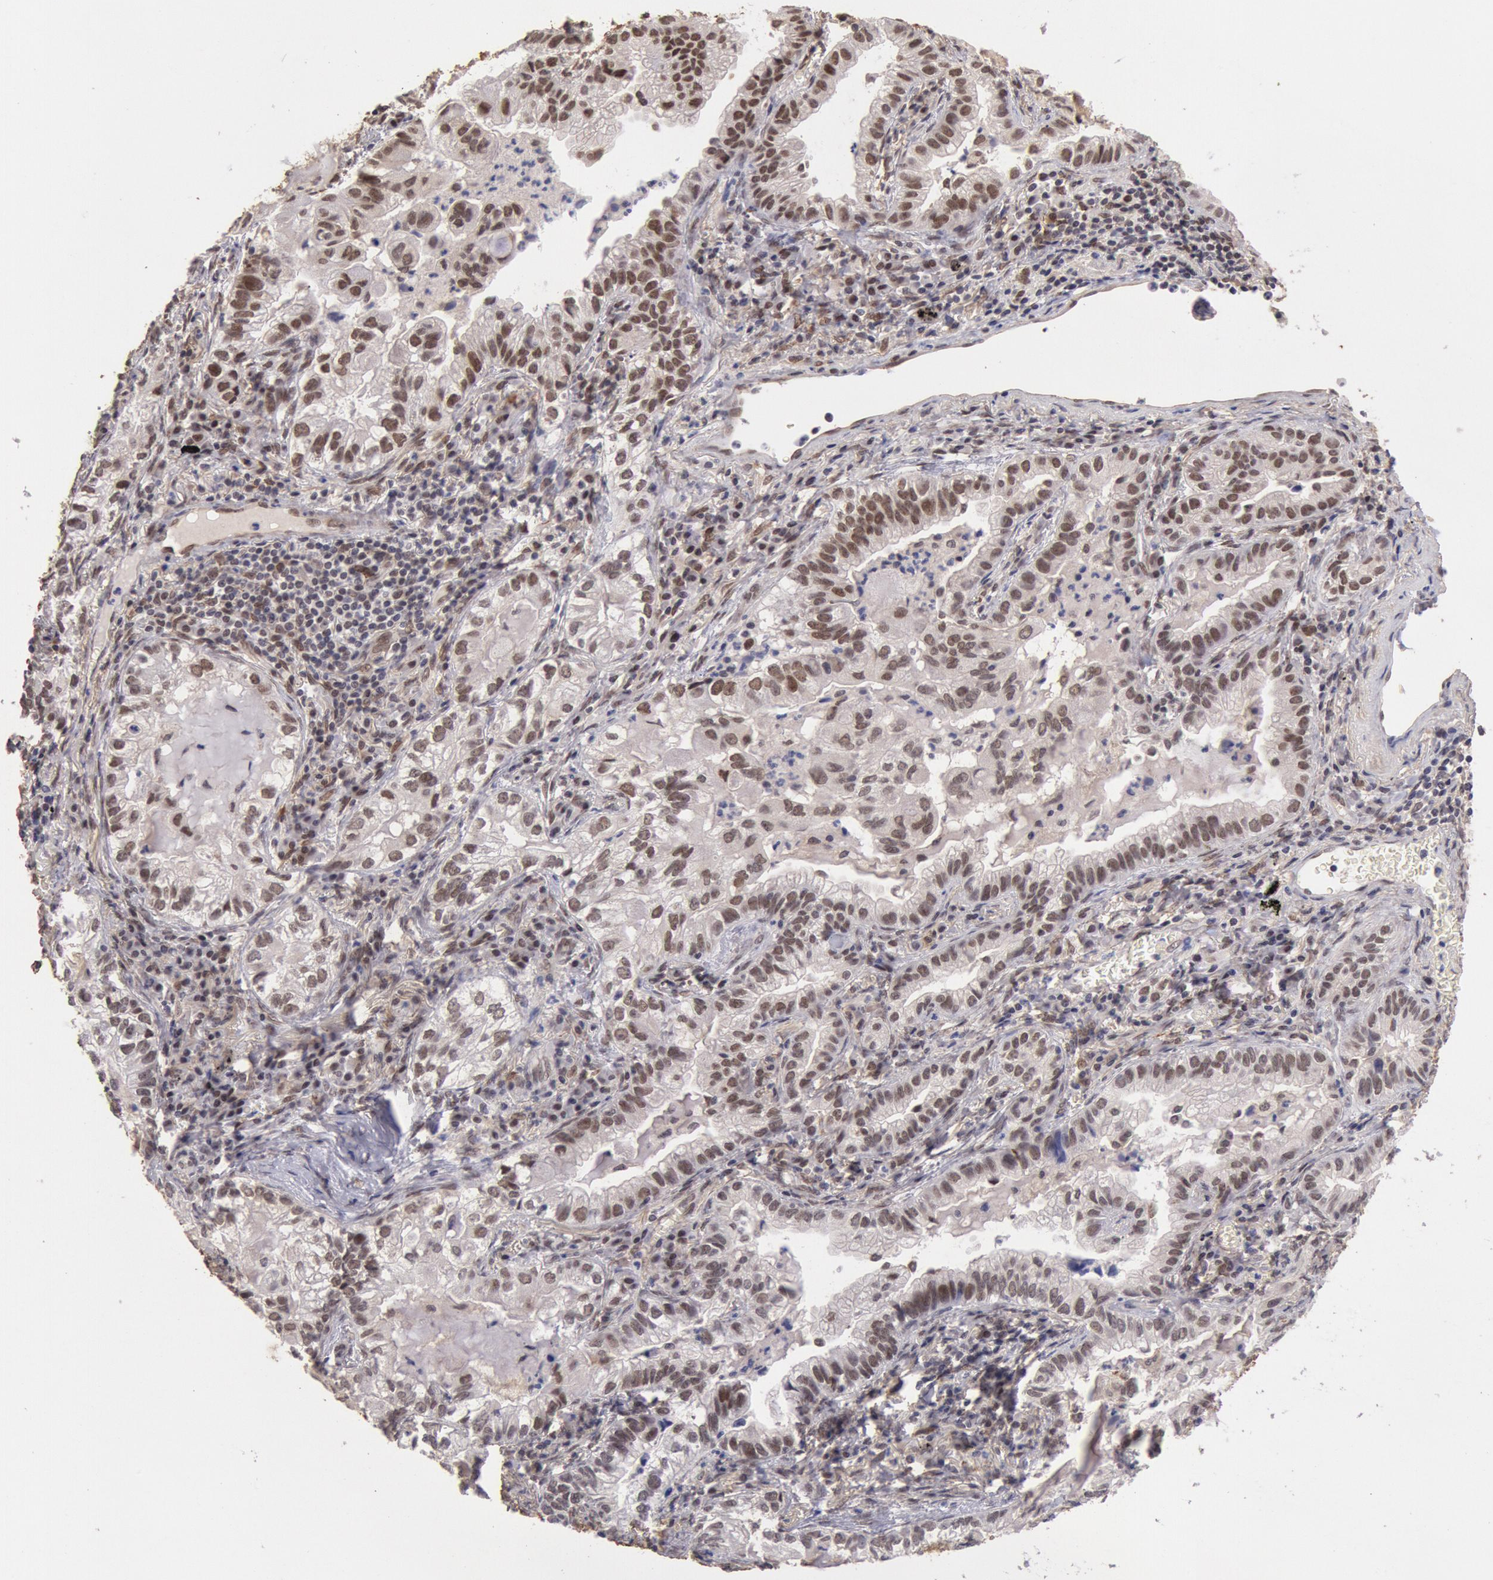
{"staining": {"intensity": "moderate", "quantity": ">75%", "location": "nuclear"}, "tissue": "lung cancer", "cell_type": "Tumor cells", "image_type": "cancer", "snomed": [{"axis": "morphology", "description": "Adenocarcinoma, NOS"}, {"axis": "topography", "description": "Lung"}], "caption": "Immunohistochemical staining of human lung cancer (adenocarcinoma) shows moderate nuclear protein positivity in approximately >75% of tumor cells.", "gene": "CDKN2B", "patient": {"sex": "female", "age": 50}}